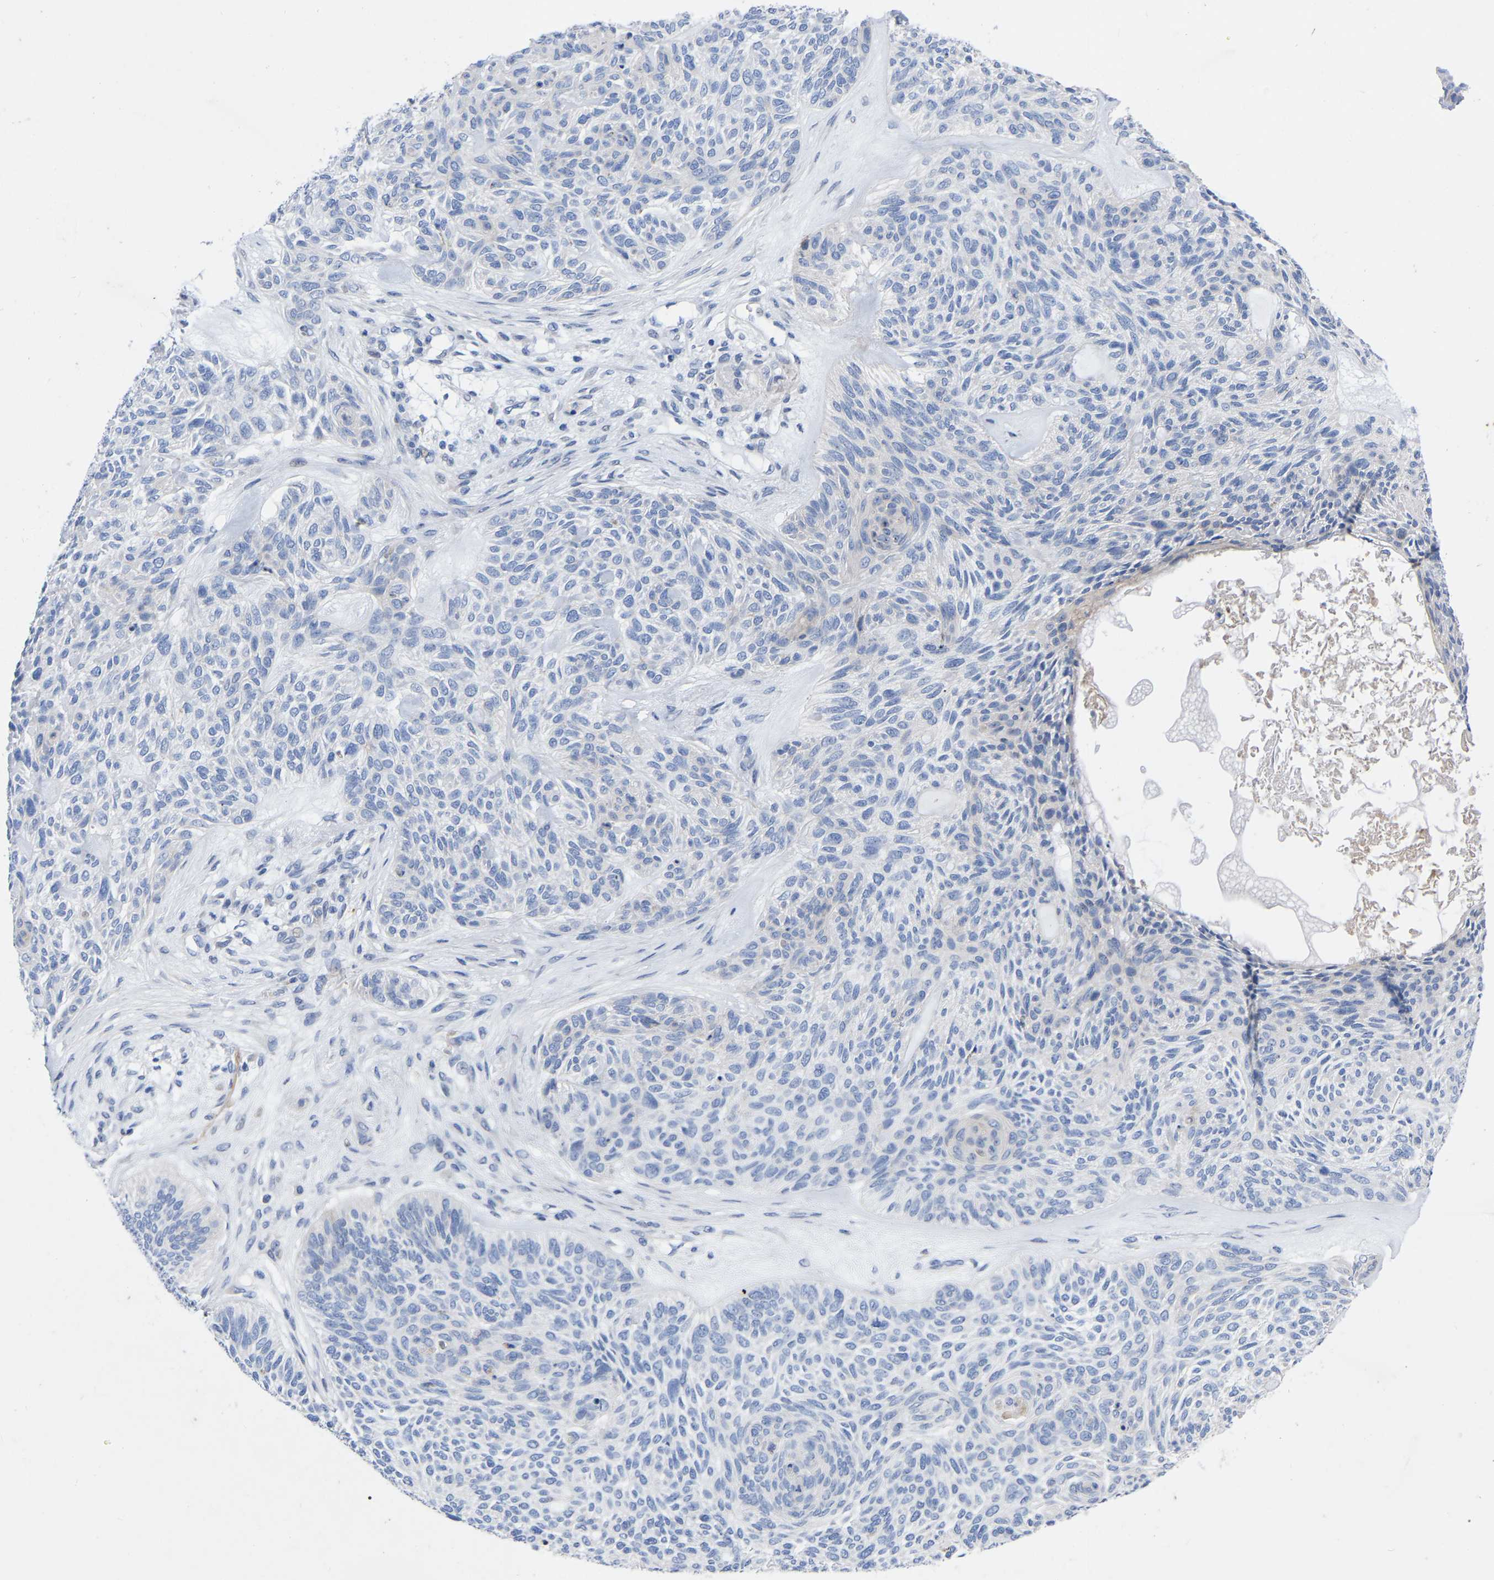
{"staining": {"intensity": "negative", "quantity": "none", "location": "none"}, "tissue": "skin cancer", "cell_type": "Tumor cells", "image_type": "cancer", "snomed": [{"axis": "morphology", "description": "Basal cell carcinoma"}, {"axis": "topography", "description": "Skin"}], "caption": "The photomicrograph exhibits no significant staining in tumor cells of skin basal cell carcinoma.", "gene": "STRIP2", "patient": {"sex": "male", "age": 55}}